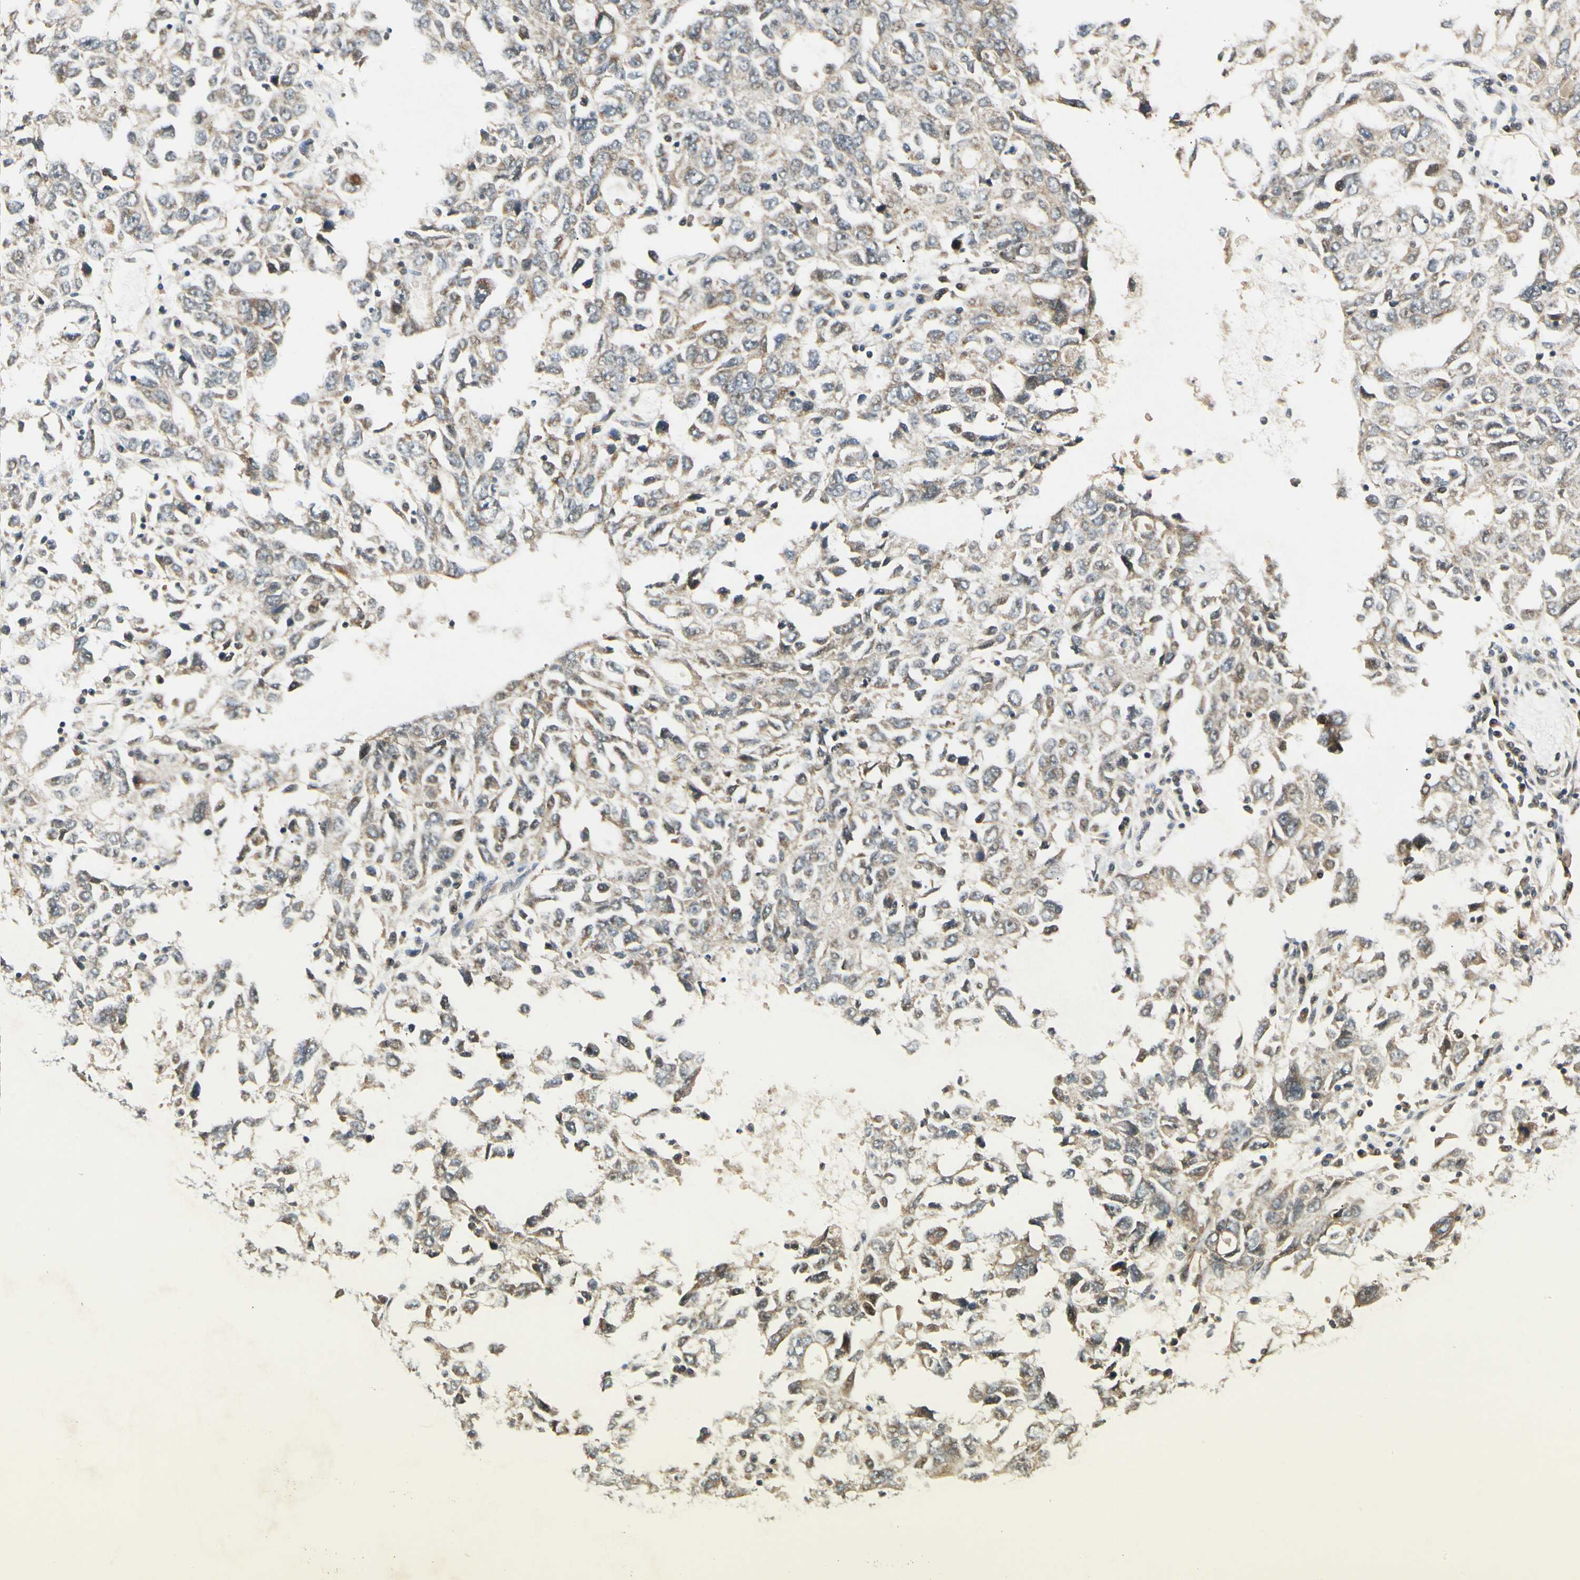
{"staining": {"intensity": "weak", "quantity": ">75%", "location": "cytoplasmic/membranous"}, "tissue": "ovarian cancer", "cell_type": "Tumor cells", "image_type": "cancer", "snomed": [{"axis": "morphology", "description": "Carcinoma, endometroid"}, {"axis": "topography", "description": "Ovary"}], "caption": "There is low levels of weak cytoplasmic/membranous staining in tumor cells of endometroid carcinoma (ovarian), as demonstrated by immunohistochemical staining (brown color).", "gene": "P4HA3", "patient": {"sex": "female", "age": 62}}